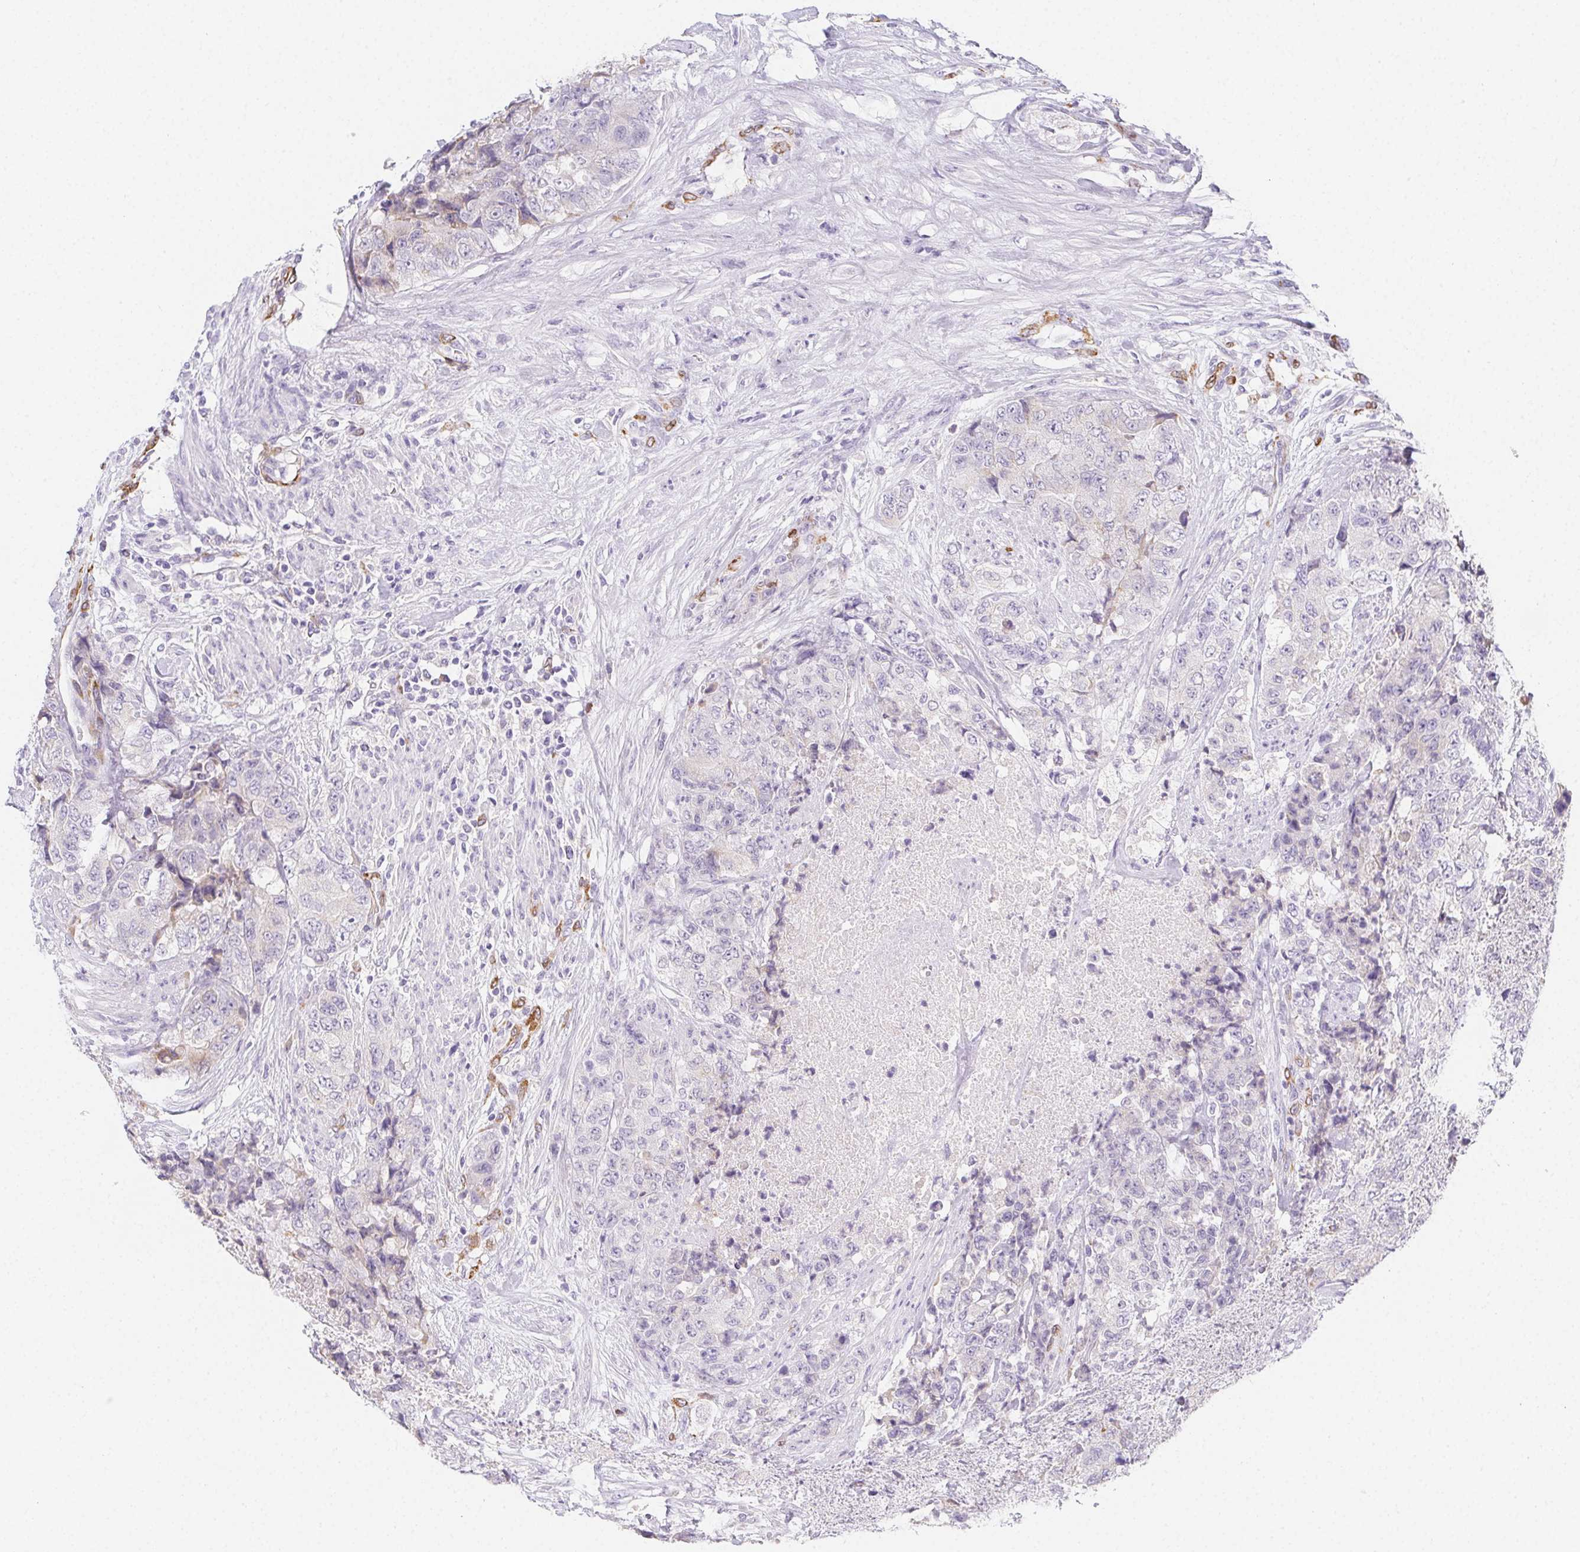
{"staining": {"intensity": "negative", "quantity": "none", "location": "none"}, "tissue": "urothelial cancer", "cell_type": "Tumor cells", "image_type": "cancer", "snomed": [{"axis": "morphology", "description": "Urothelial carcinoma, High grade"}, {"axis": "topography", "description": "Urinary bladder"}], "caption": "Tumor cells show no significant protein expression in urothelial cancer.", "gene": "HRC", "patient": {"sex": "female", "age": 78}}